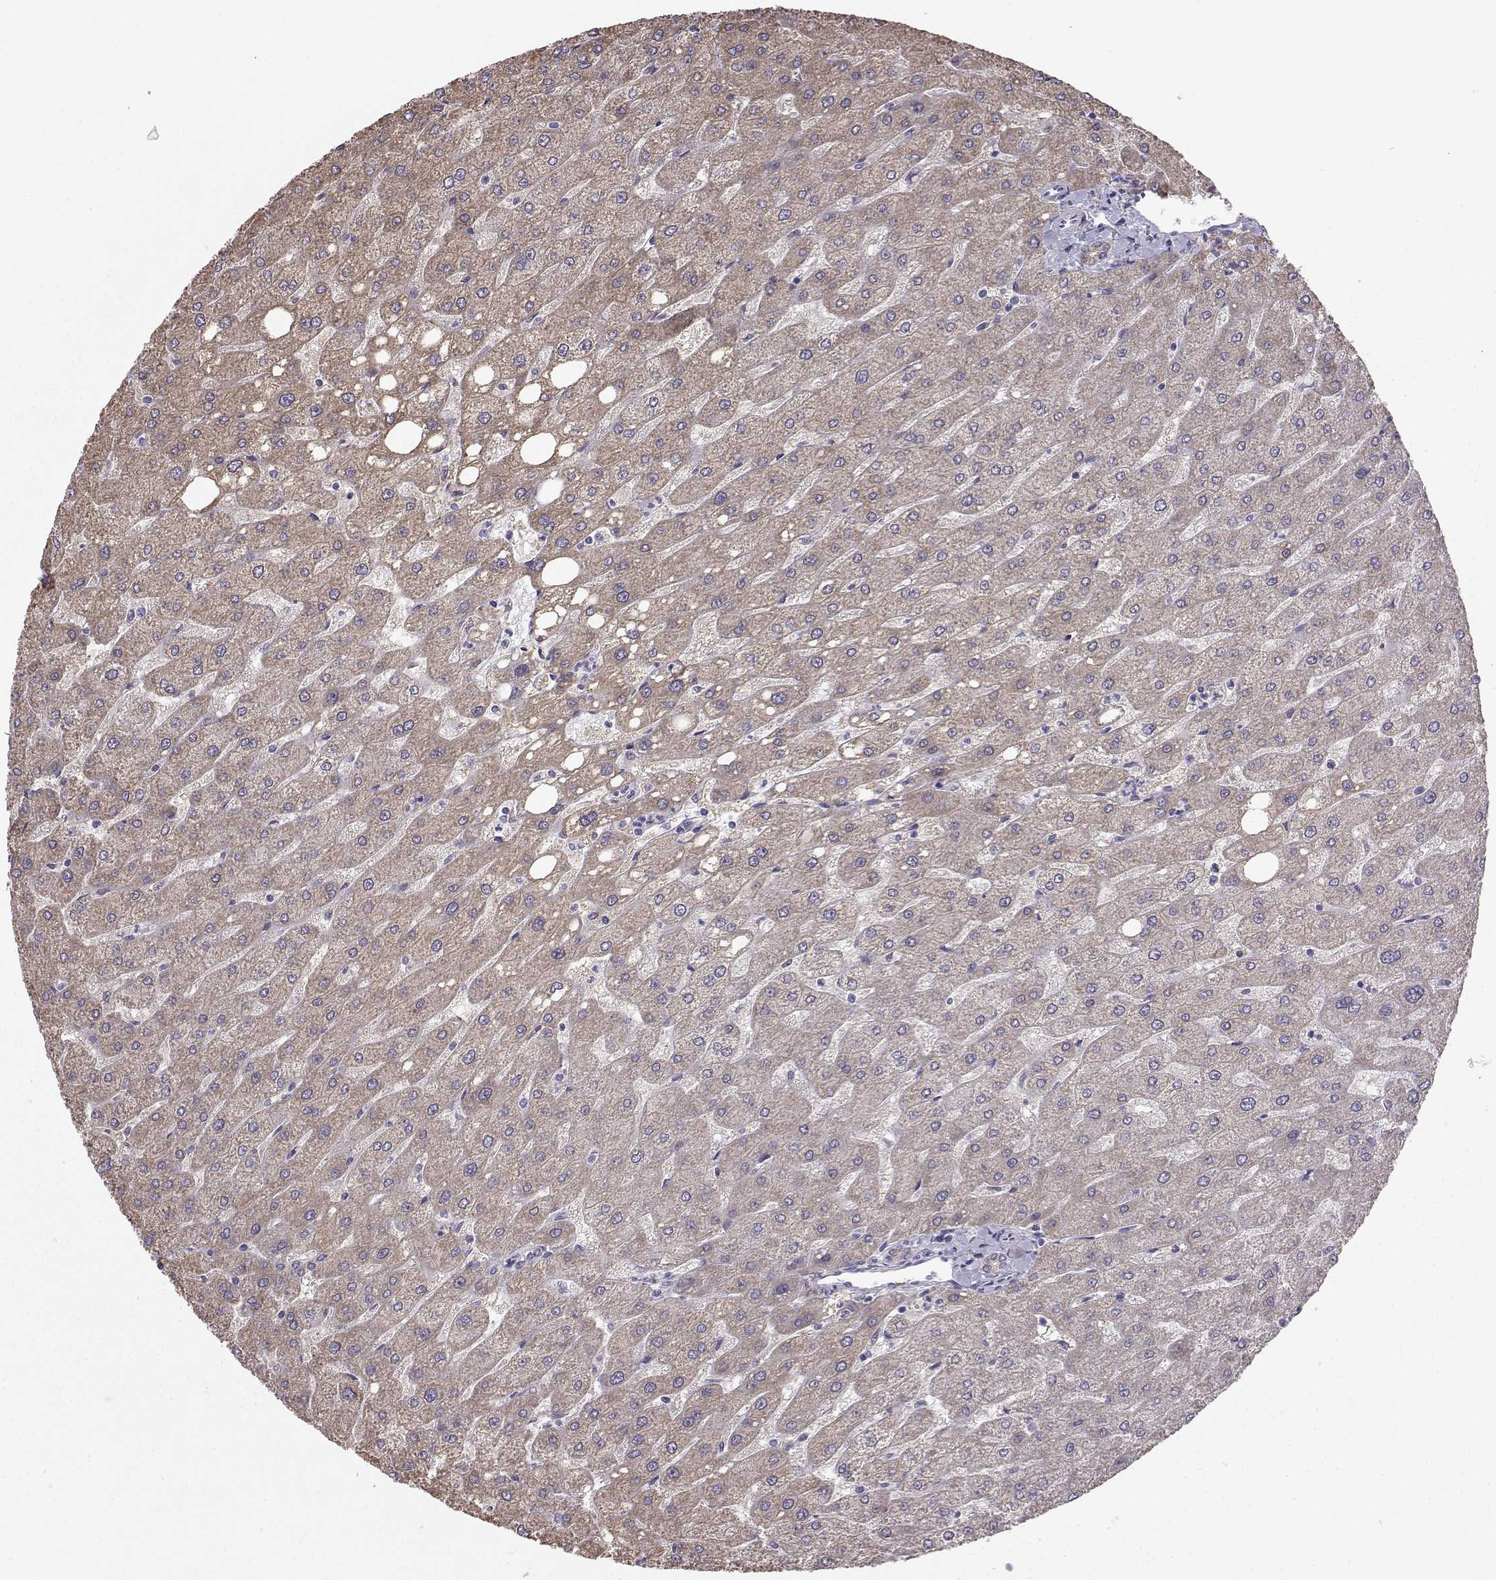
{"staining": {"intensity": "weak", "quantity": "25%-75%", "location": "cytoplasmic/membranous"}, "tissue": "liver", "cell_type": "Cholangiocytes", "image_type": "normal", "snomed": [{"axis": "morphology", "description": "Normal tissue, NOS"}, {"axis": "topography", "description": "Liver"}], "caption": "About 25%-75% of cholangiocytes in benign liver demonstrate weak cytoplasmic/membranous protein positivity as visualized by brown immunohistochemical staining.", "gene": "DCLK3", "patient": {"sex": "male", "age": 67}}